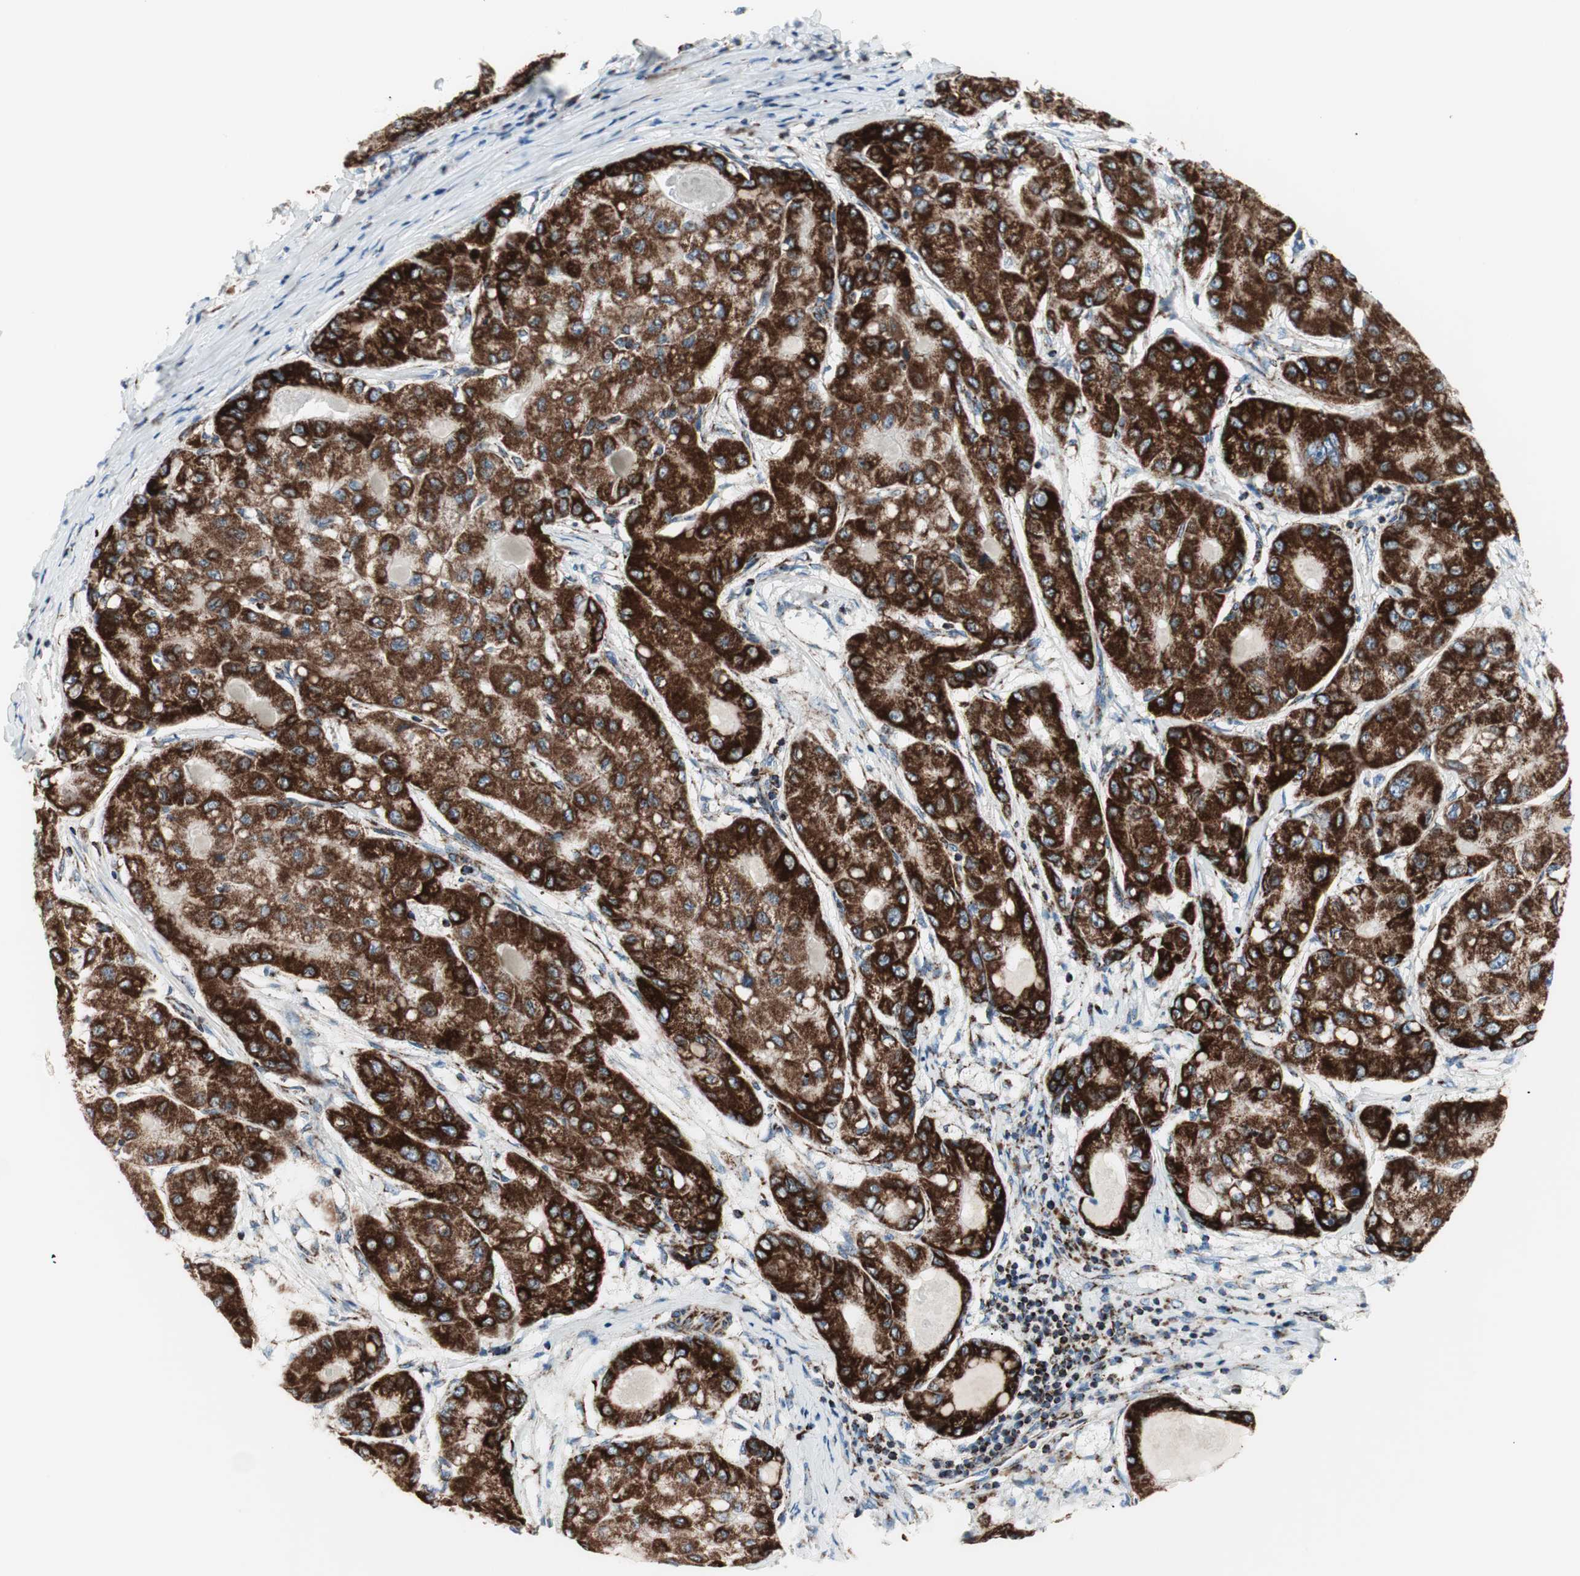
{"staining": {"intensity": "strong", "quantity": ">75%", "location": "cytoplasmic/membranous"}, "tissue": "liver cancer", "cell_type": "Tumor cells", "image_type": "cancer", "snomed": [{"axis": "morphology", "description": "Carcinoma, Hepatocellular, NOS"}, {"axis": "topography", "description": "Liver"}], "caption": "DAB (3,3'-diaminobenzidine) immunohistochemical staining of liver cancer (hepatocellular carcinoma) demonstrates strong cytoplasmic/membranous protein expression in about >75% of tumor cells.", "gene": "TOMM20", "patient": {"sex": "male", "age": 80}}